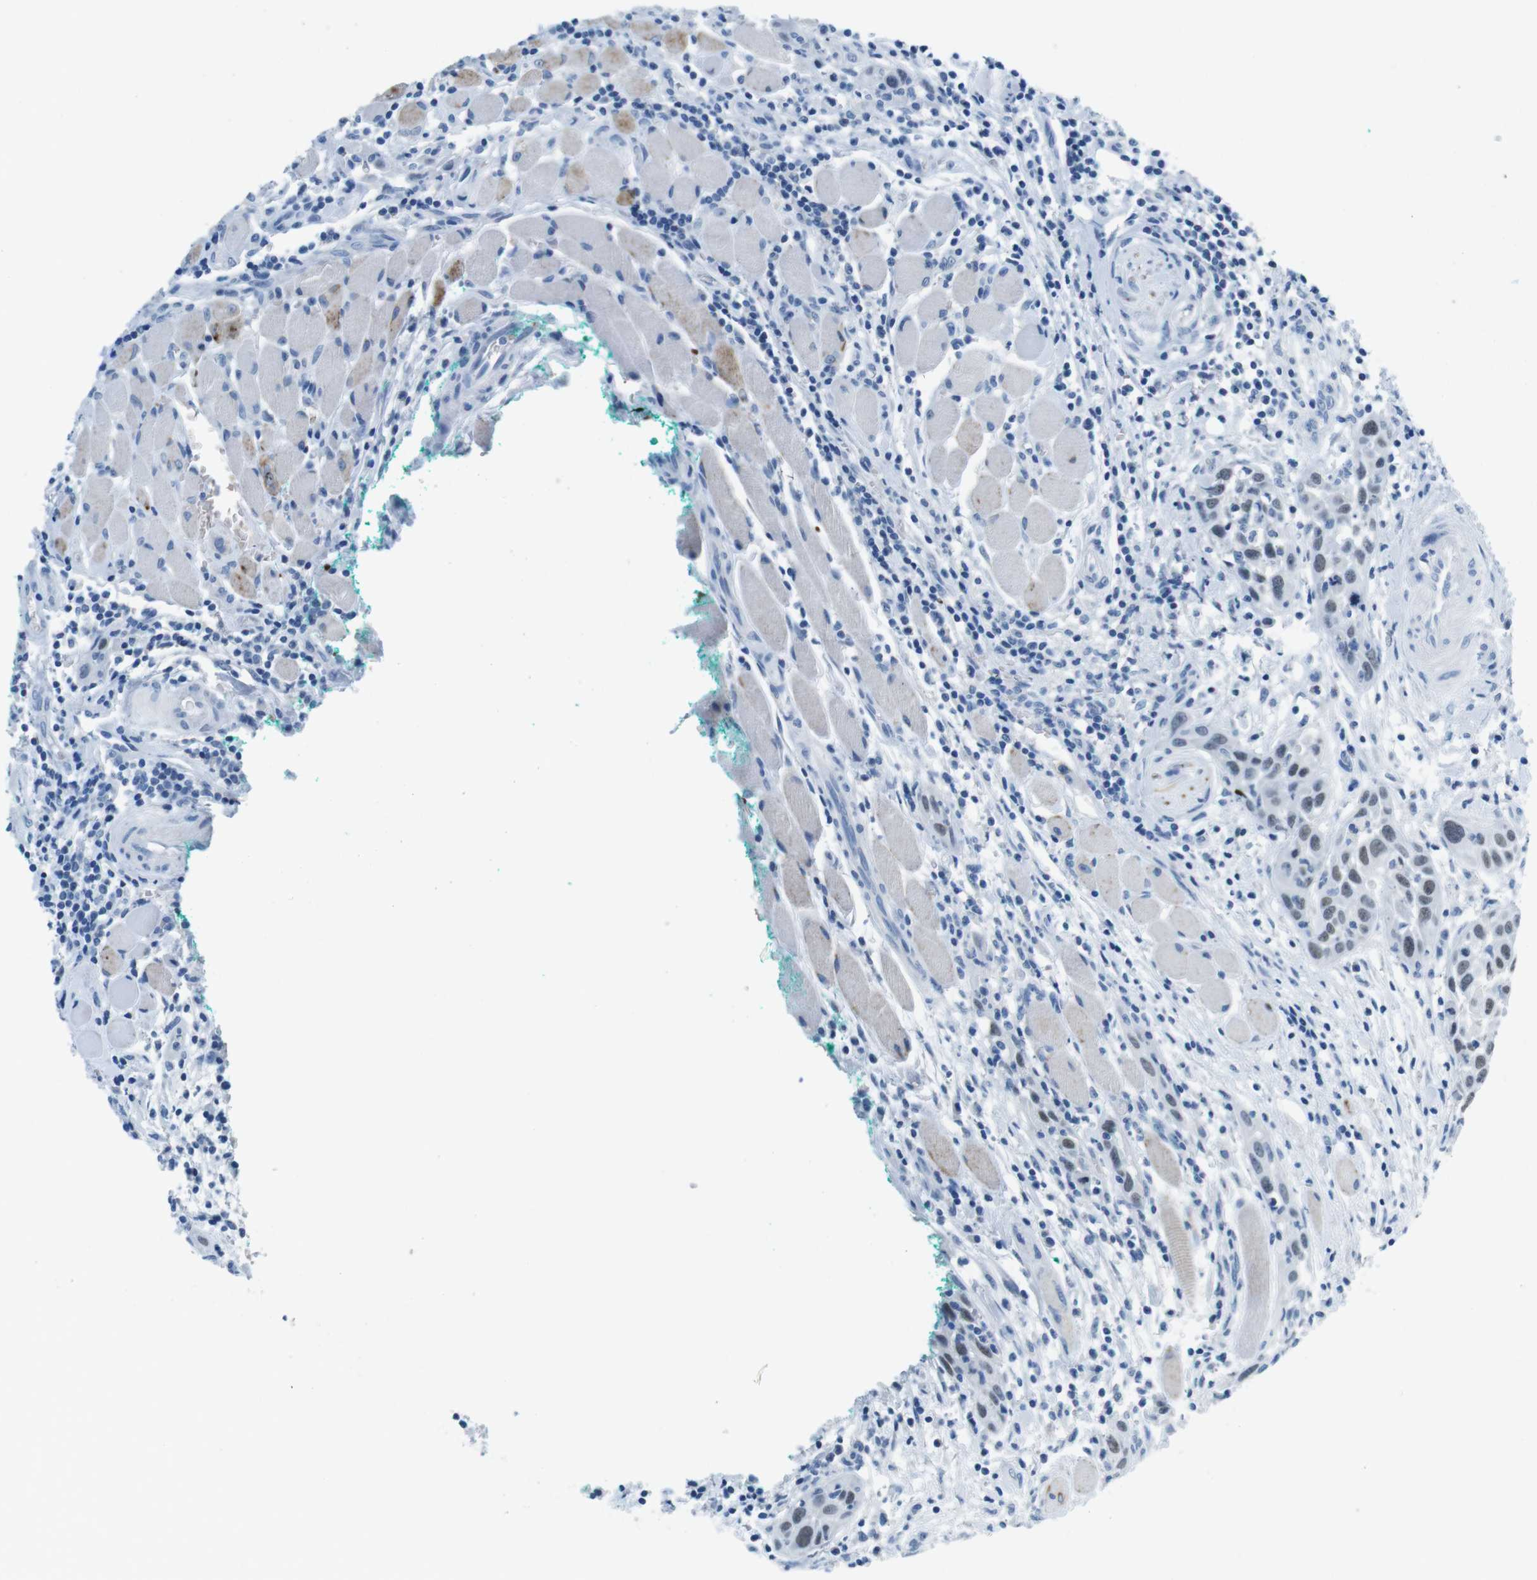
{"staining": {"intensity": "moderate", "quantity": "25%-75%", "location": "nuclear"}, "tissue": "head and neck cancer", "cell_type": "Tumor cells", "image_type": "cancer", "snomed": [{"axis": "morphology", "description": "Squamous cell carcinoma, NOS"}, {"axis": "topography", "description": "Oral tissue"}, {"axis": "topography", "description": "Head-Neck"}], "caption": "Squamous cell carcinoma (head and neck) stained for a protein (brown) displays moderate nuclear positive staining in approximately 25%-75% of tumor cells.", "gene": "TFAP2C", "patient": {"sex": "female", "age": 50}}